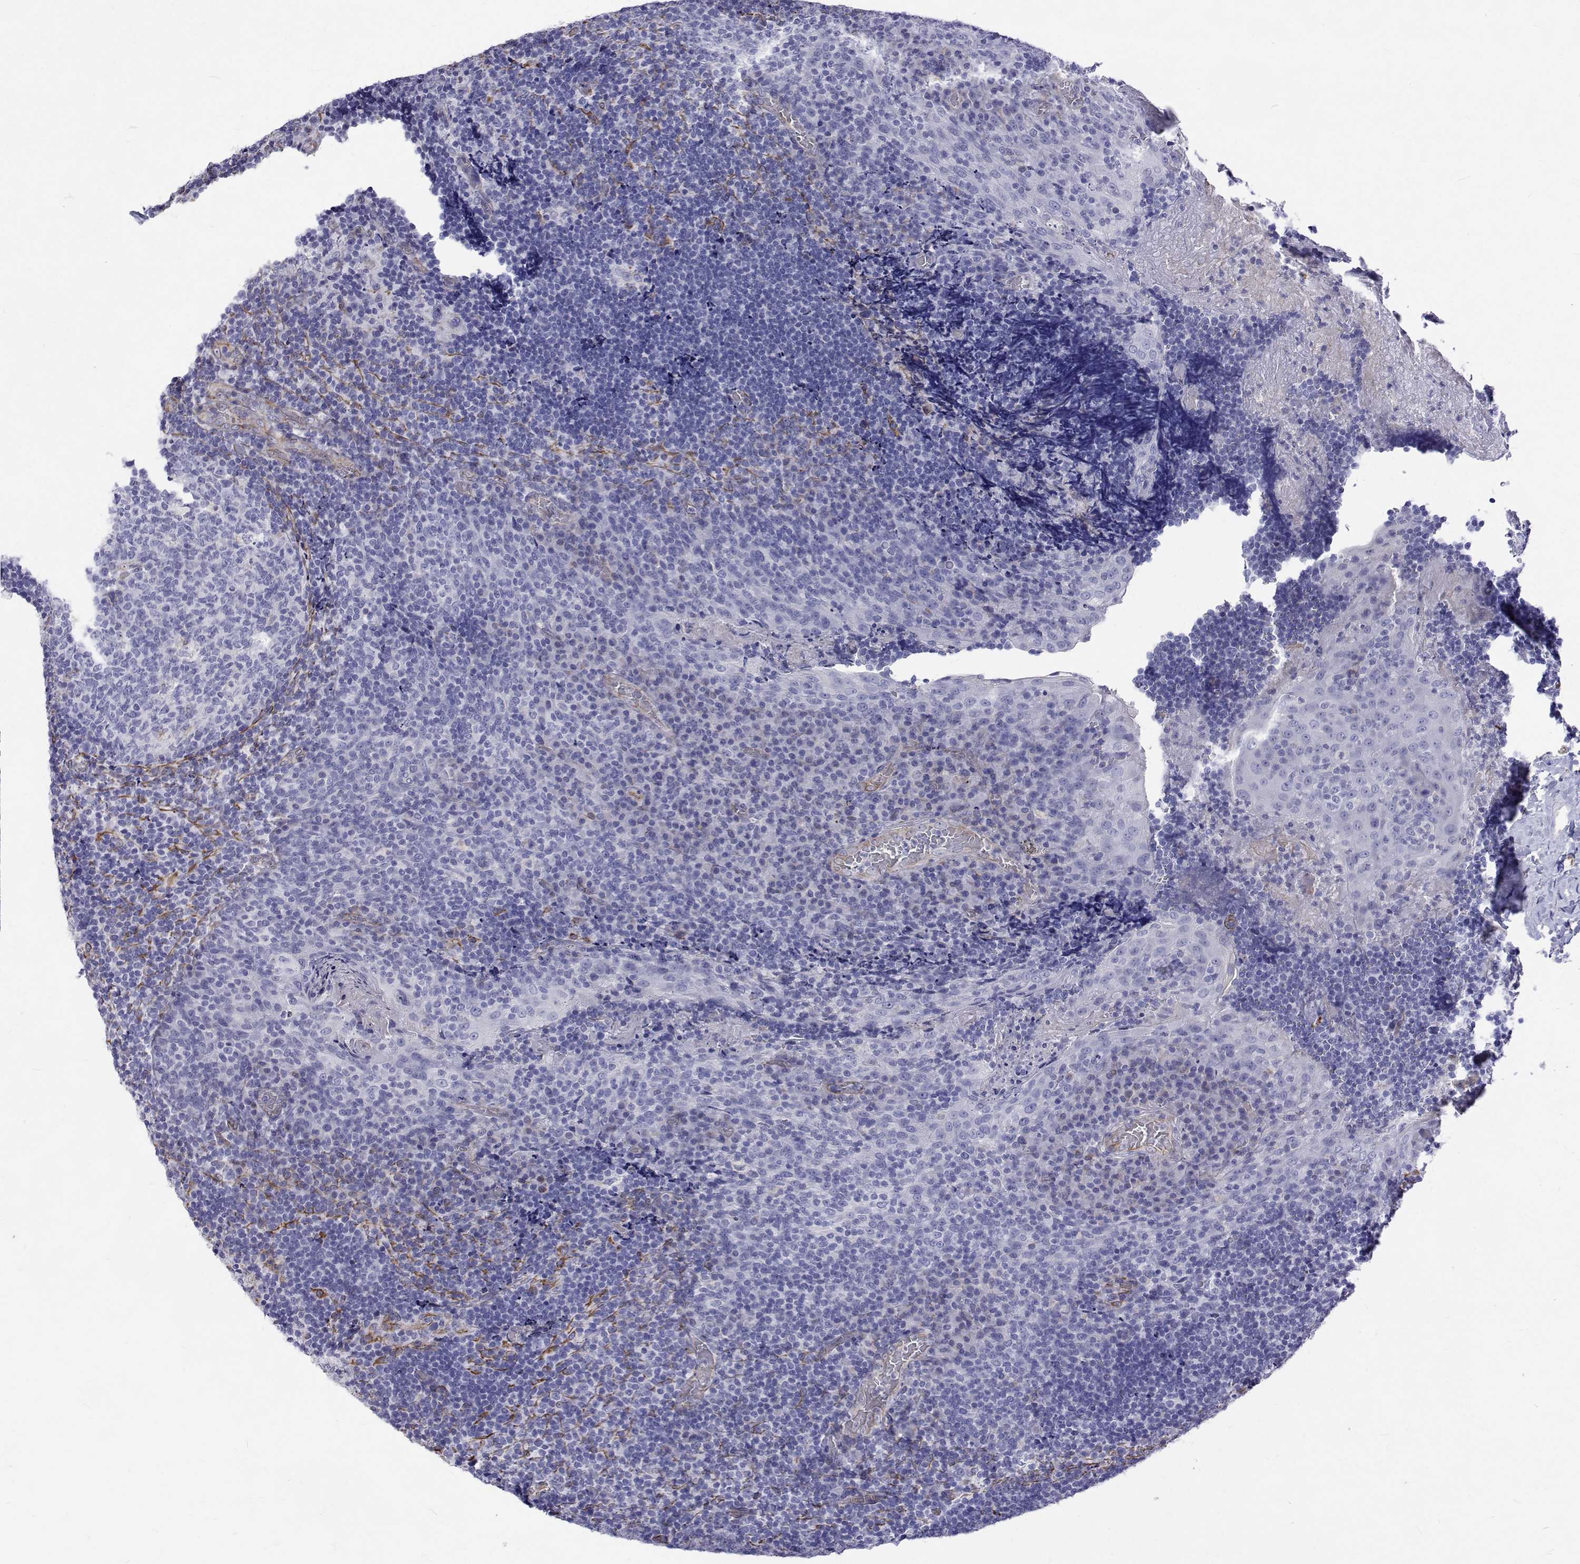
{"staining": {"intensity": "negative", "quantity": "none", "location": "none"}, "tissue": "tonsil", "cell_type": "Germinal center cells", "image_type": "normal", "snomed": [{"axis": "morphology", "description": "Normal tissue, NOS"}, {"axis": "topography", "description": "Tonsil"}], "caption": "Unremarkable tonsil was stained to show a protein in brown. There is no significant expression in germinal center cells. (DAB IHC with hematoxylin counter stain).", "gene": "OPRPN", "patient": {"sex": "male", "age": 17}}